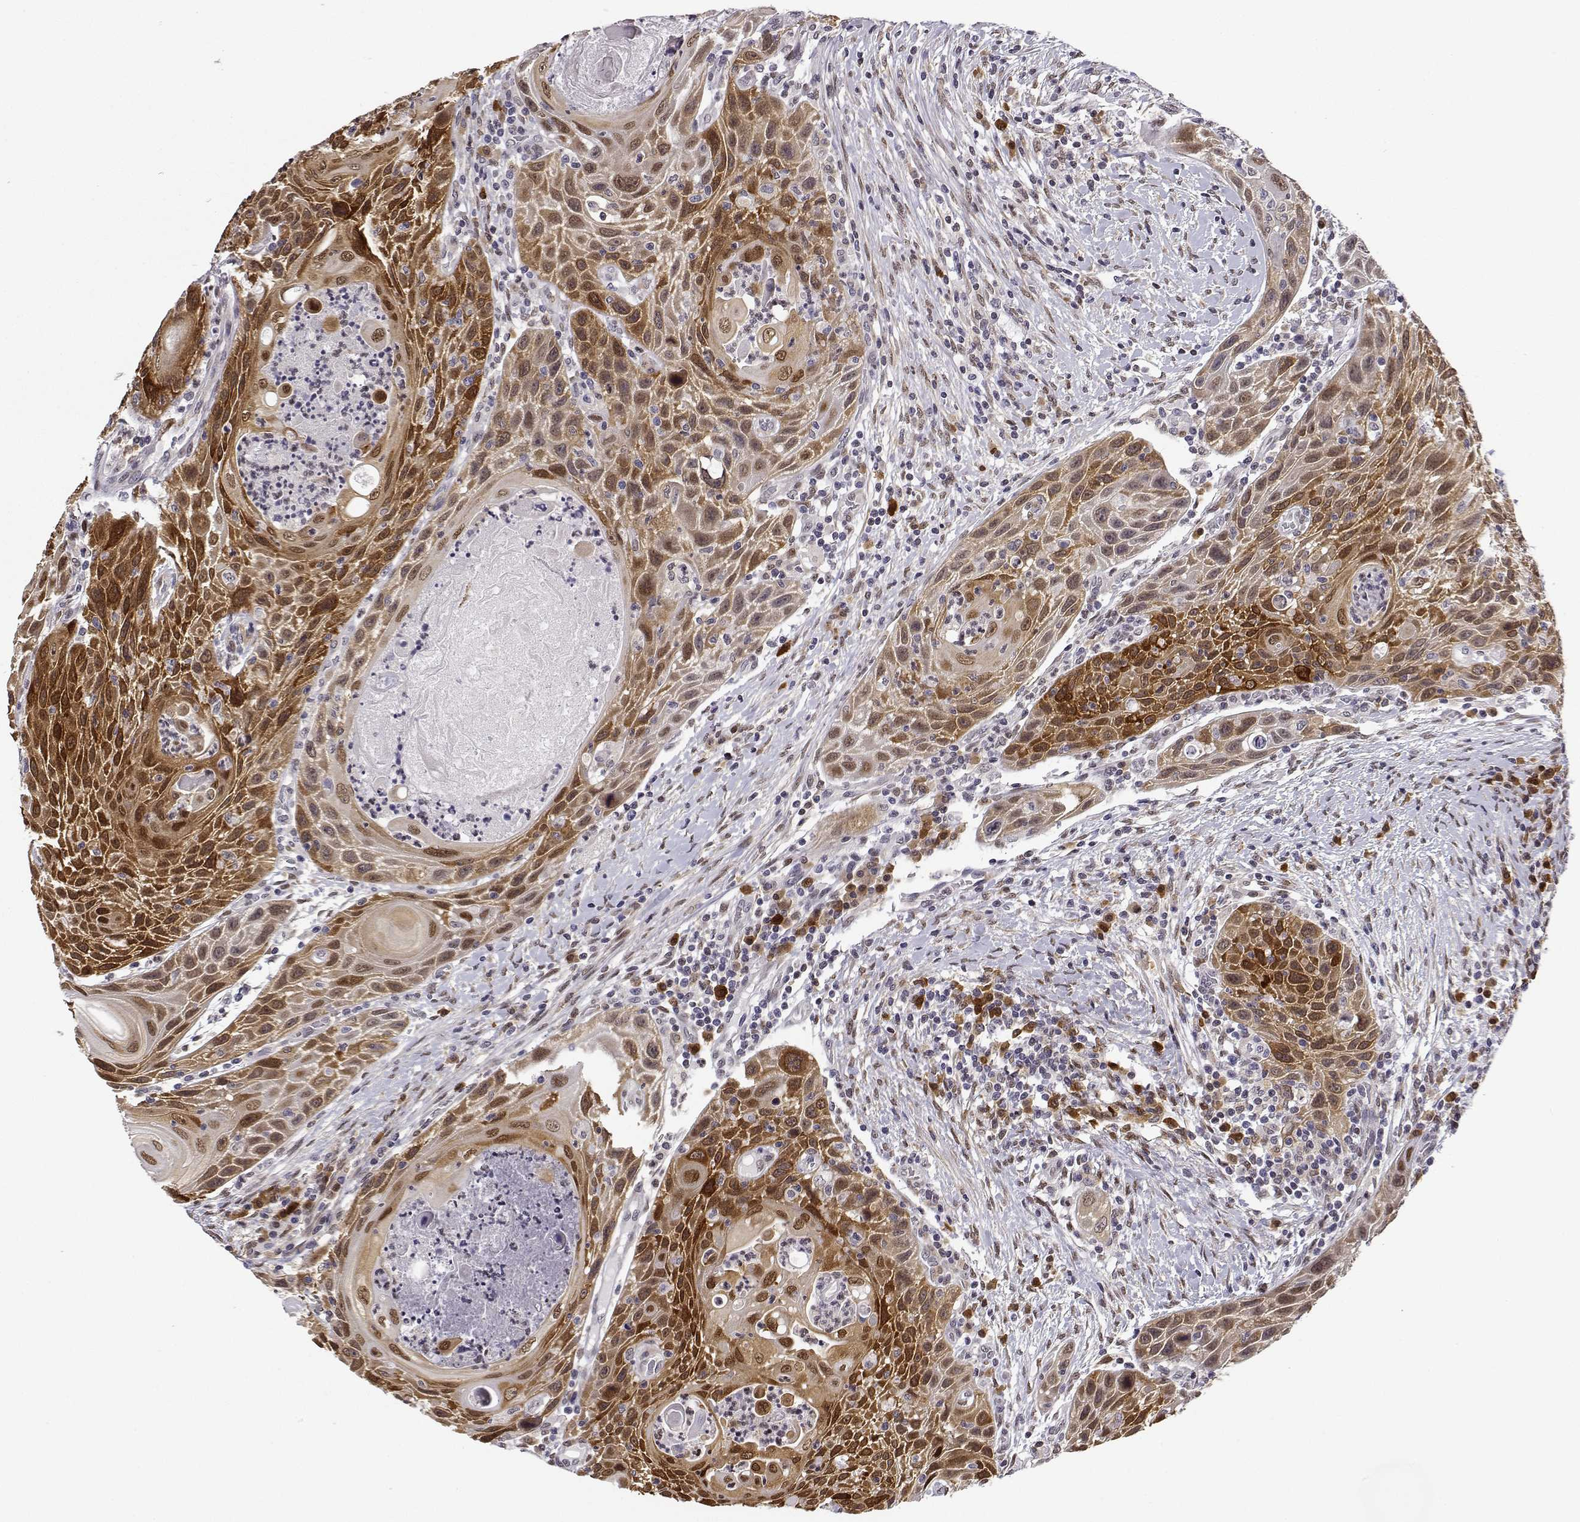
{"staining": {"intensity": "moderate", "quantity": ">75%", "location": "cytoplasmic/membranous,nuclear"}, "tissue": "head and neck cancer", "cell_type": "Tumor cells", "image_type": "cancer", "snomed": [{"axis": "morphology", "description": "Squamous cell carcinoma, NOS"}, {"axis": "topography", "description": "Head-Neck"}], "caption": "DAB immunohistochemical staining of human squamous cell carcinoma (head and neck) shows moderate cytoplasmic/membranous and nuclear protein staining in approximately >75% of tumor cells. Nuclei are stained in blue.", "gene": "PHGDH", "patient": {"sex": "male", "age": 69}}